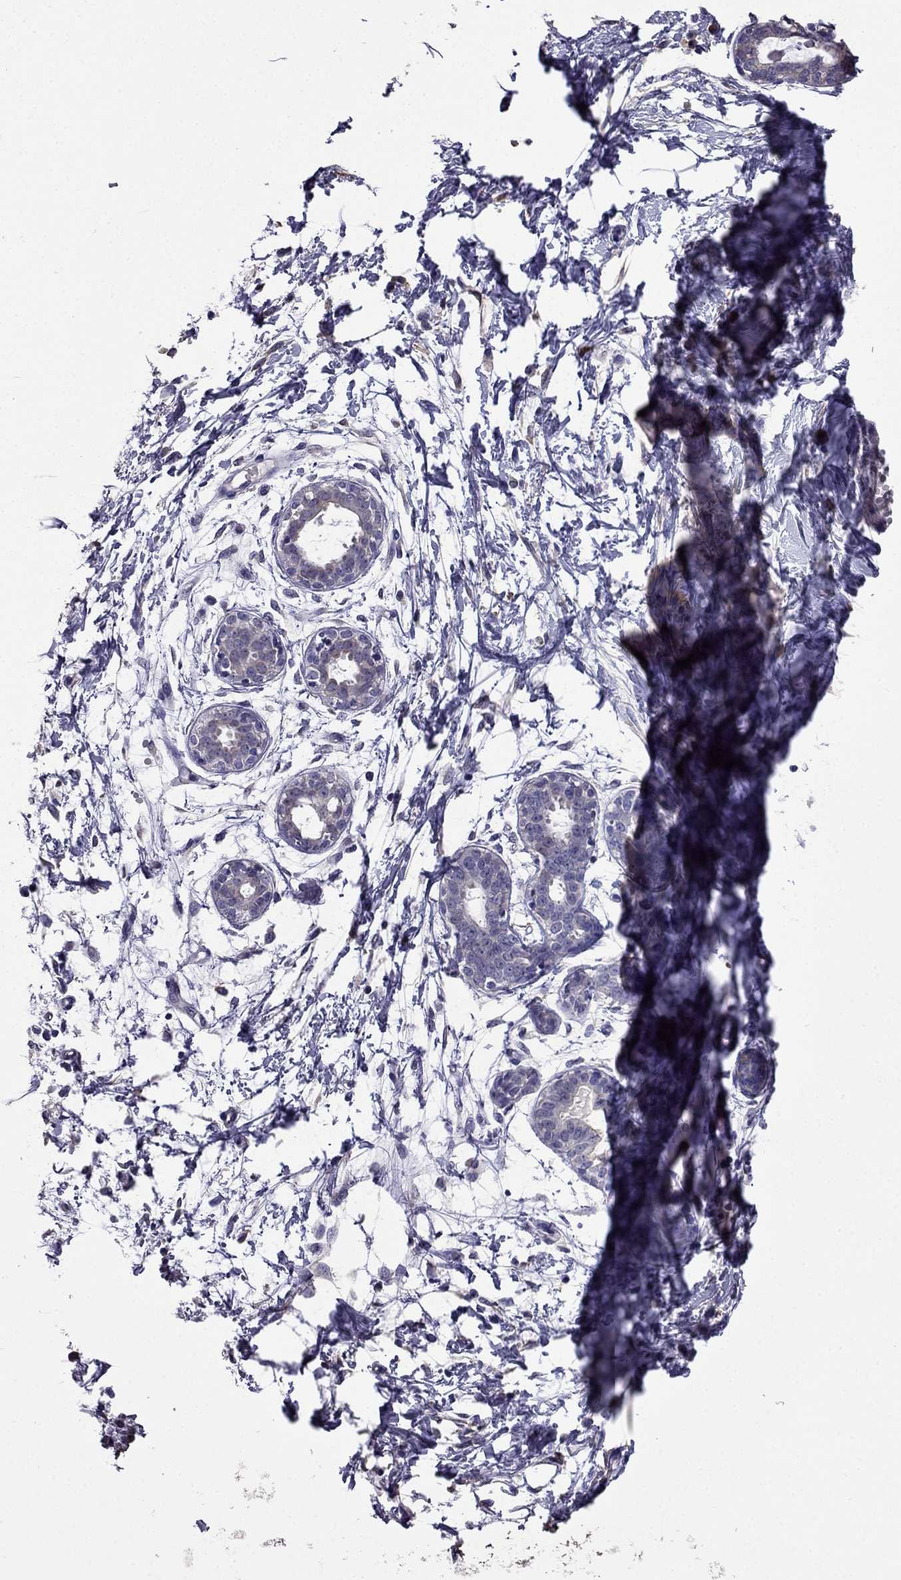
{"staining": {"intensity": "negative", "quantity": "none", "location": "none"}, "tissue": "breast", "cell_type": "Adipocytes", "image_type": "normal", "snomed": [{"axis": "morphology", "description": "Normal tissue, NOS"}, {"axis": "topography", "description": "Breast"}], "caption": "DAB (3,3'-diaminobenzidine) immunohistochemical staining of benign human breast demonstrates no significant expression in adipocytes. (DAB immunohistochemistry with hematoxylin counter stain).", "gene": "CDH9", "patient": {"sex": "female", "age": 37}}